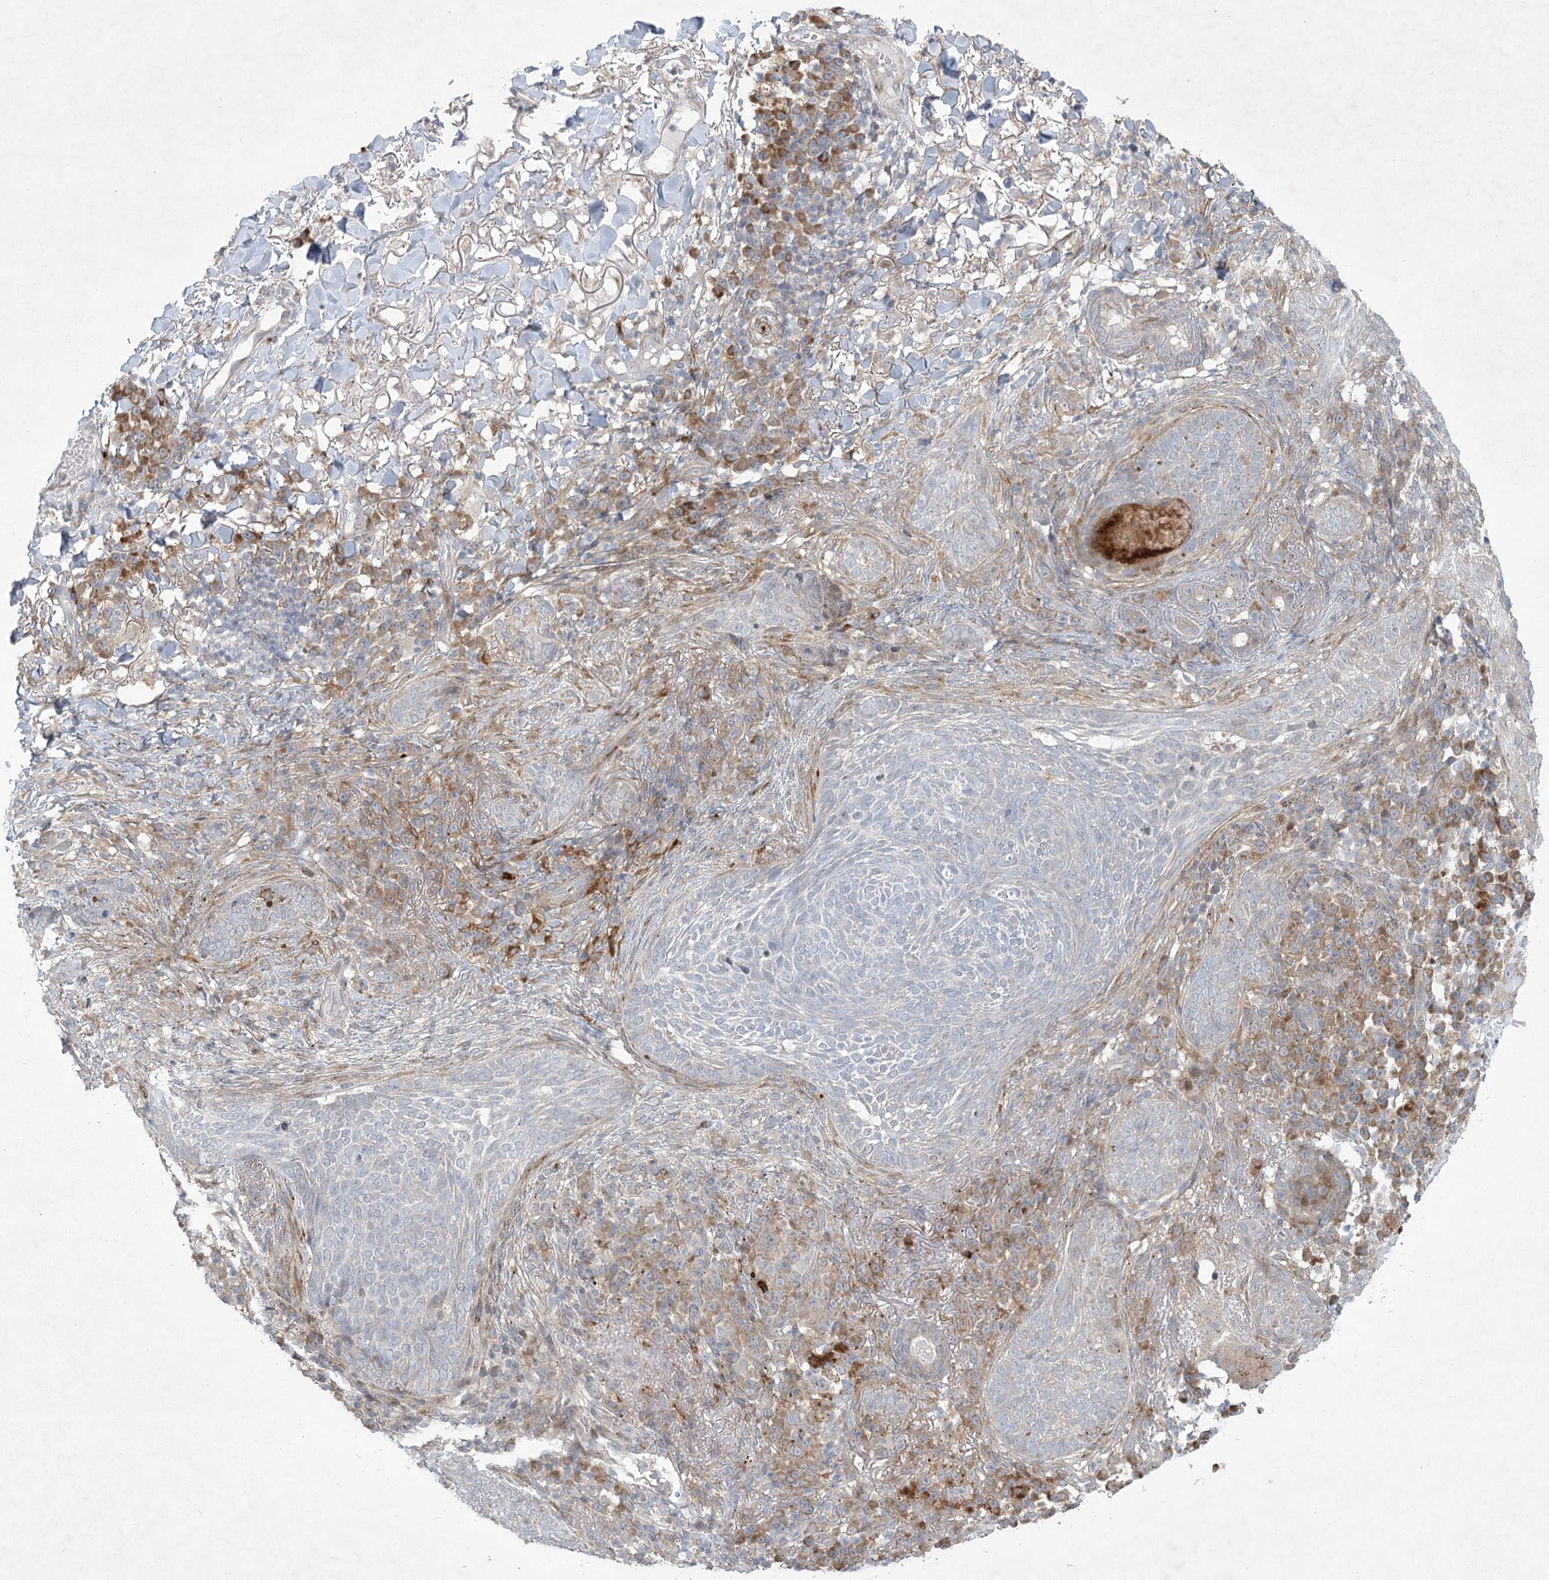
{"staining": {"intensity": "negative", "quantity": "none", "location": "none"}, "tissue": "skin cancer", "cell_type": "Tumor cells", "image_type": "cancer", "snomed": [{"axis": "morphology", "description": "Basal cell carcinoma"}, {"axis": "topography", "description": "Skin"}], "caption": "Tumor cells show no significant staining in basal cell carcinoma (skin).", "gene": "FAM110C", "patient": {"sex": "male", "age": 85}}